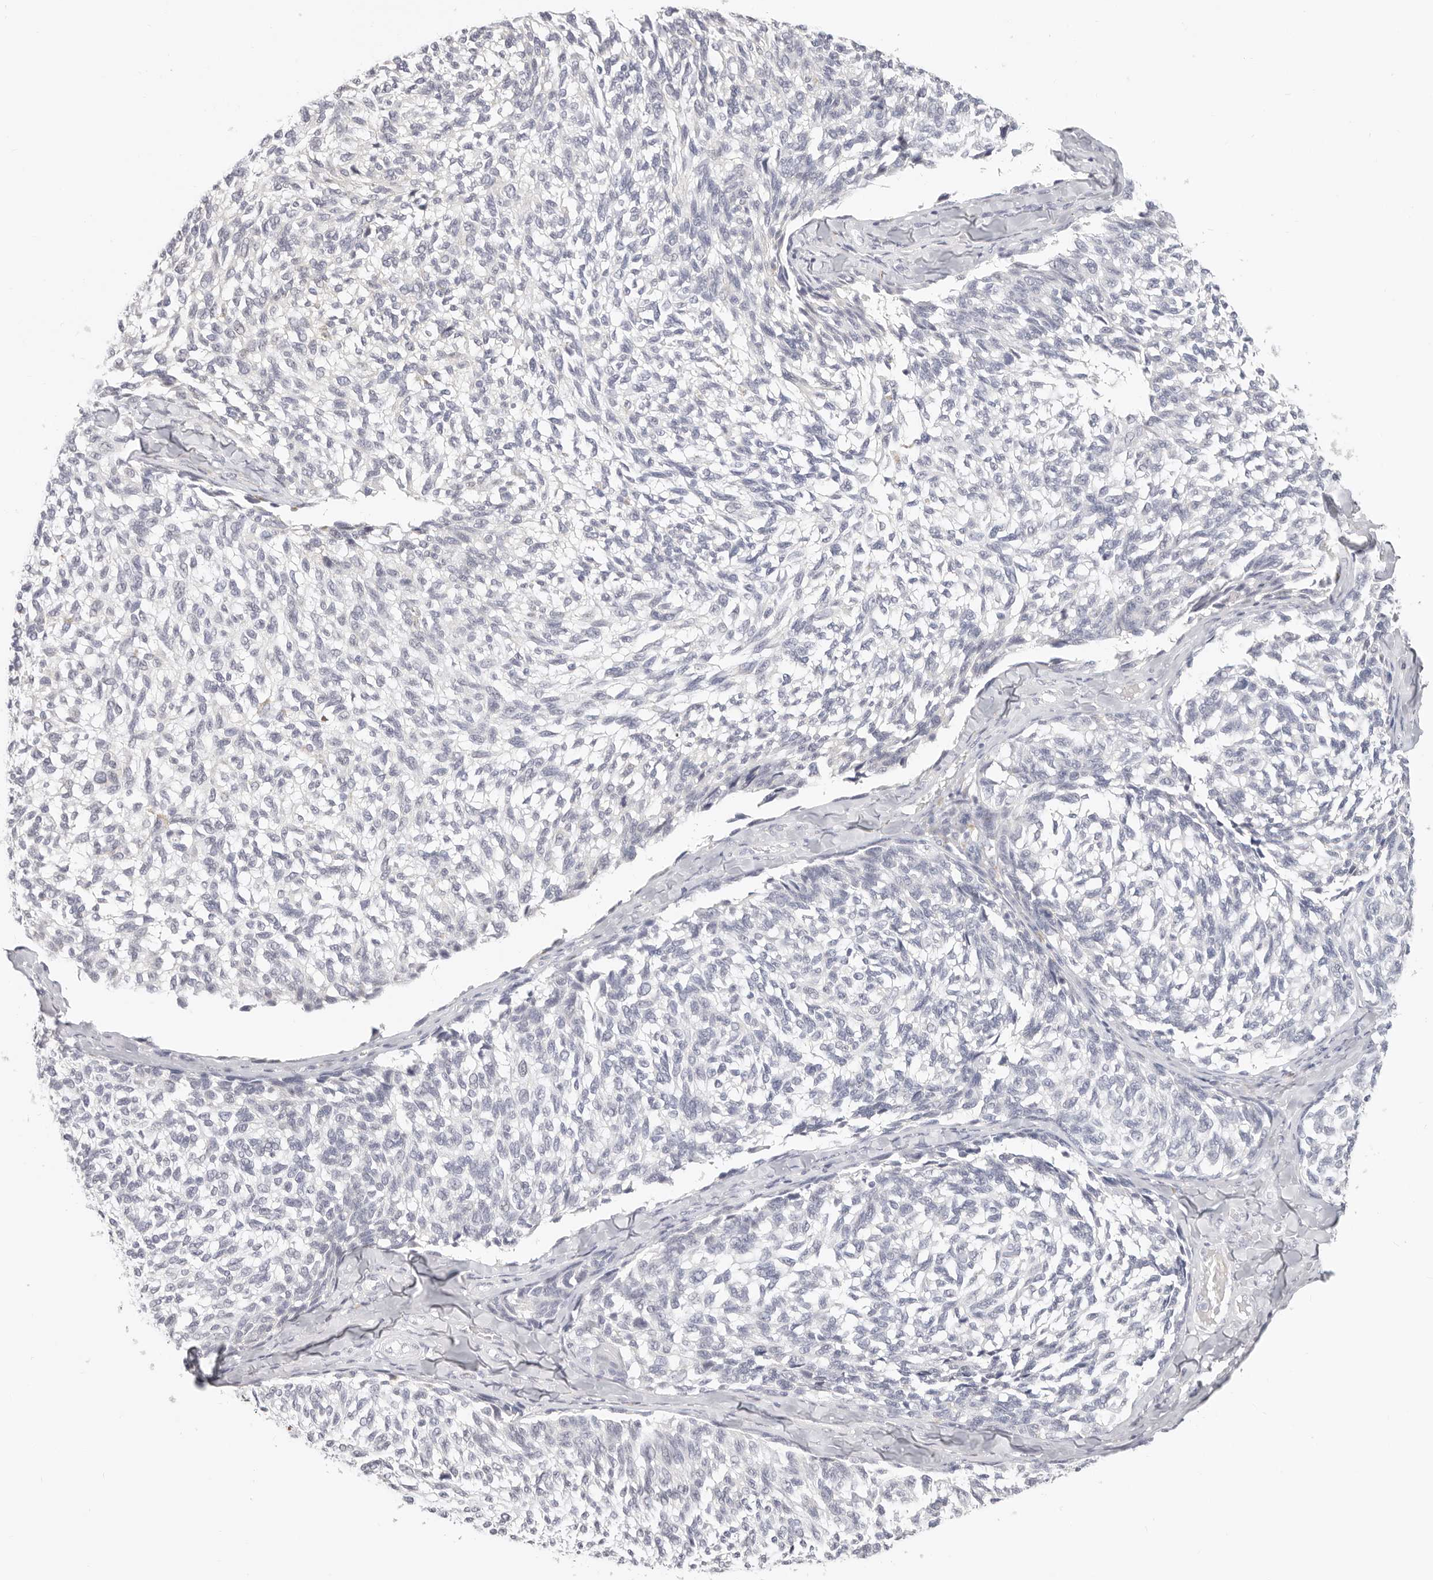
{"staining": {"intensity": "negative", "quantity": "none", "location": "none"}, "tissue": "melanoma", "cell_type": "Tumor cells", "image_type": "cancer", "snomed": [{"axis": "morphology", "description": "Malignant melanoma, NOS"}, {"axis": "topography", "description": "Skin"}], "caption": "Immunohistochemistry (IHC) of melanoma displays no expression in tumor cells.", "gene": "ASCL1", "patient": {"sex": "female", "age": 73}}